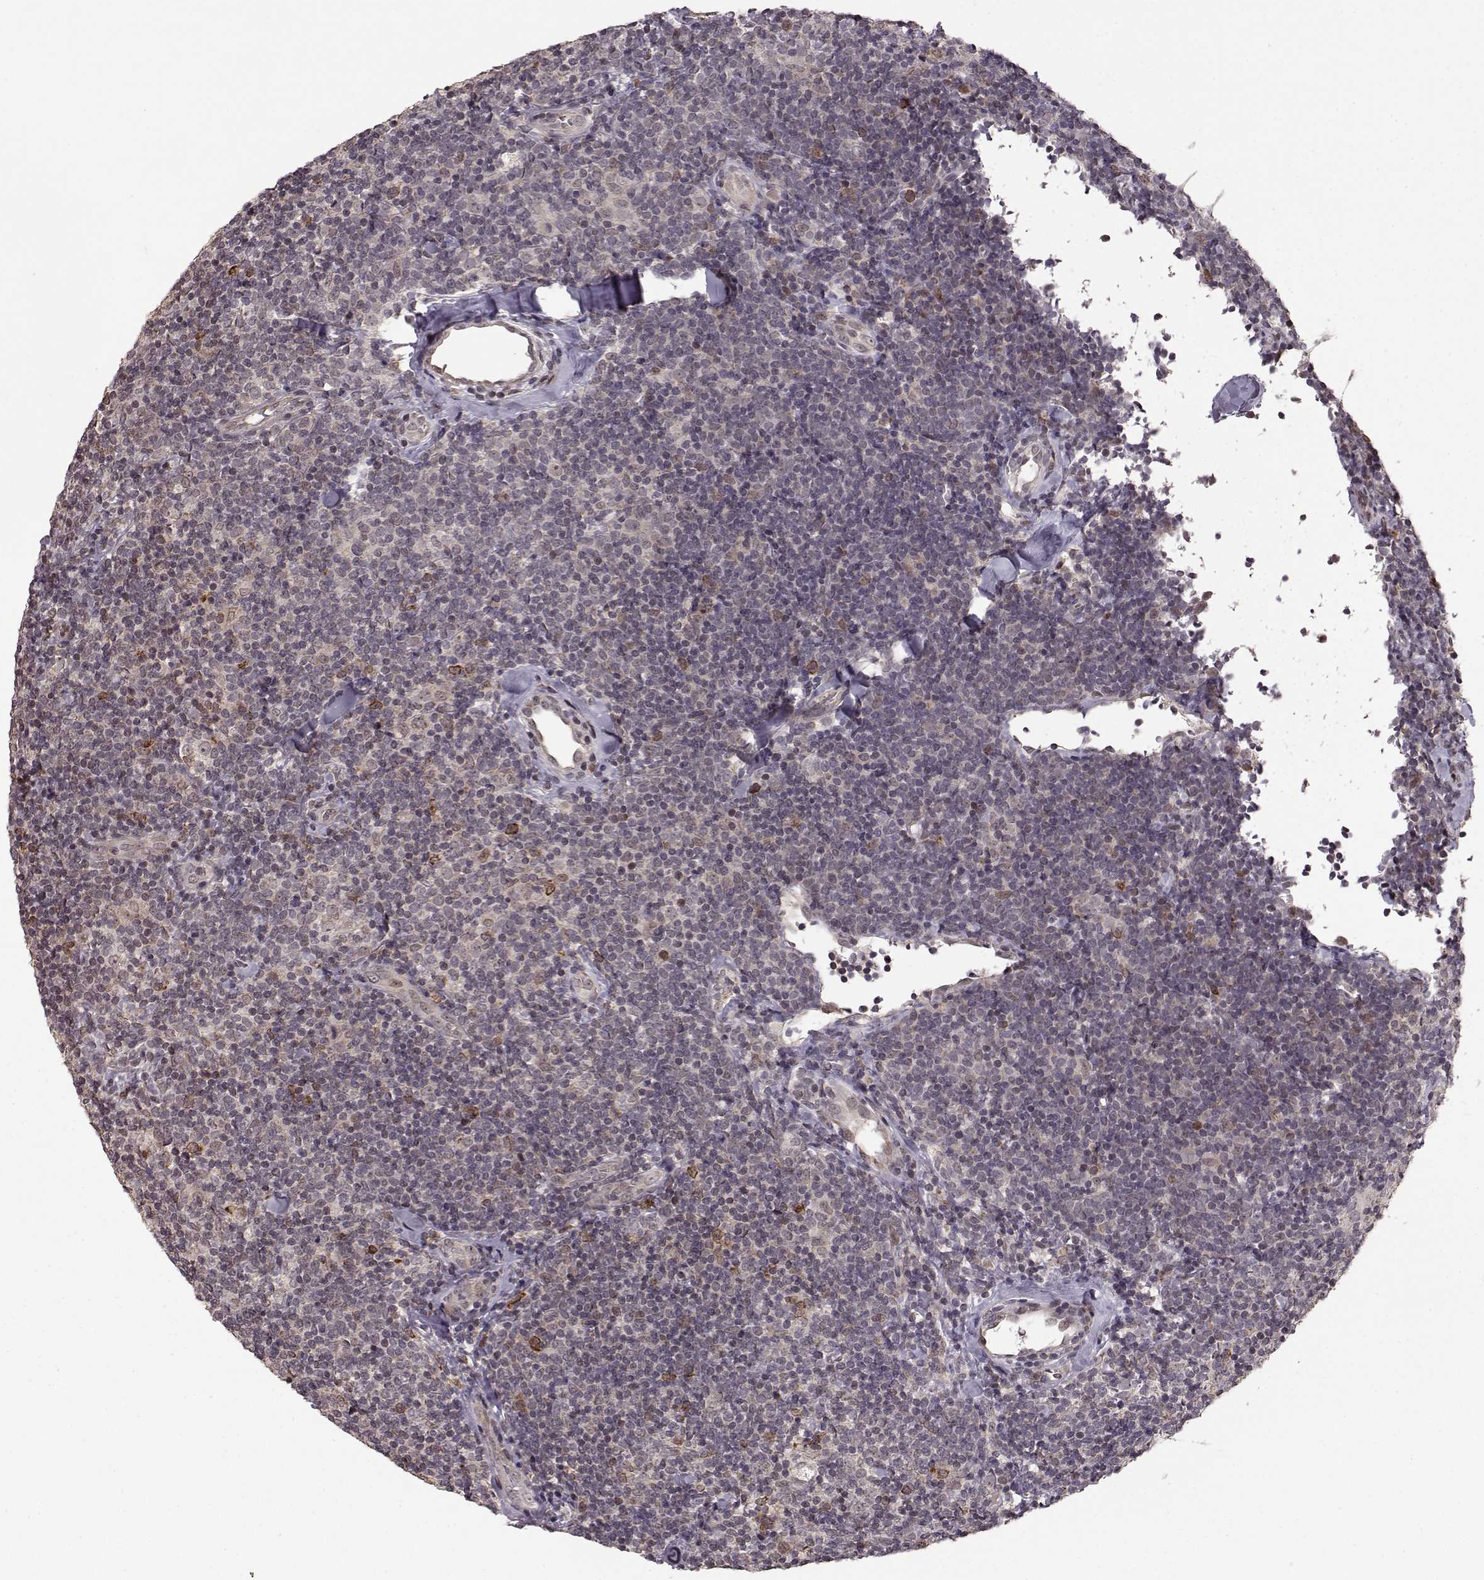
{"staining": {"intensity": "weak", "quantity": ">75%", "location": "cytoplasmic/membranous"}, "tissue": "lymphoma", "cell_type": "Tumor cells", "image_type": "cancer", "snomed": [{"axis": "morphology", "description": "Malignant lymphoma, non-Hodgkin's type, Low grade"}, {"axis": "topography", "description": "Lymph node"}], "caption": "Immunohistochemical staining of lymphoma displays low levels of weak cytoplasmic/membranous positivity in about >75% of tumor cells.", "gene": "ELOVL5", "patient": {"sex": "female", "age": 56}}